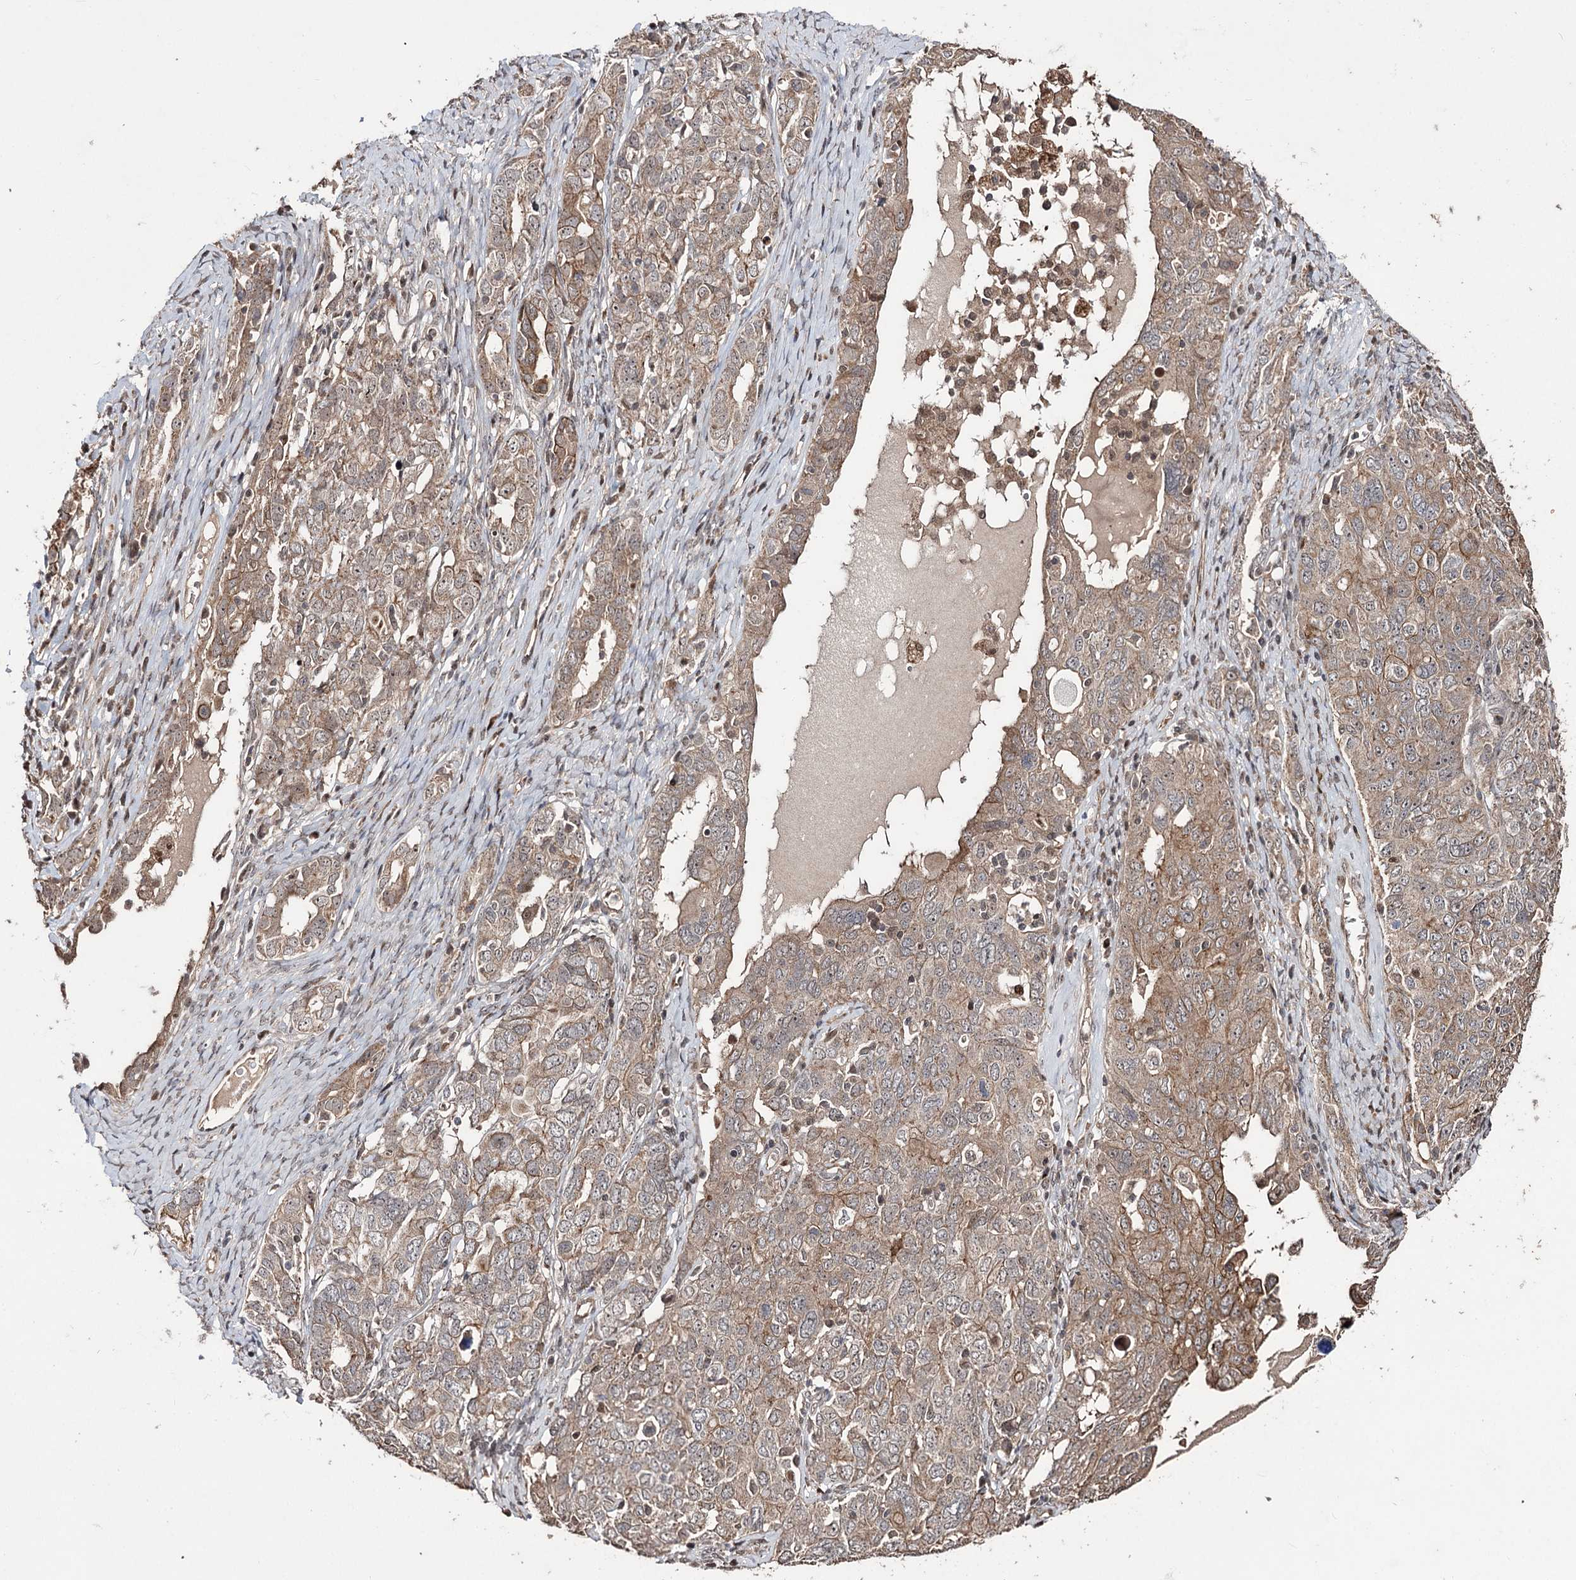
{"staining": {"intensity": "moderate", "quantity": "25%-75%", "location": "cytoplasmic/membranous"}, "tissue": "ovarian cancer", "cell_type": "Tumor cells", "image_type": "cancer", "snomed": [{"axis": "morphology", "description": "Carcinoma, endometroid"}, {"axis": "topography", "description": "Ovary"}], "caption": "A brown stain highlights moderate cytoplasmic/membranous staining of a protein in ovarian endometroid carcinoma tumor cells.", "gene": "CPNE8", "patient": {"sex": "female", "age": 62}}